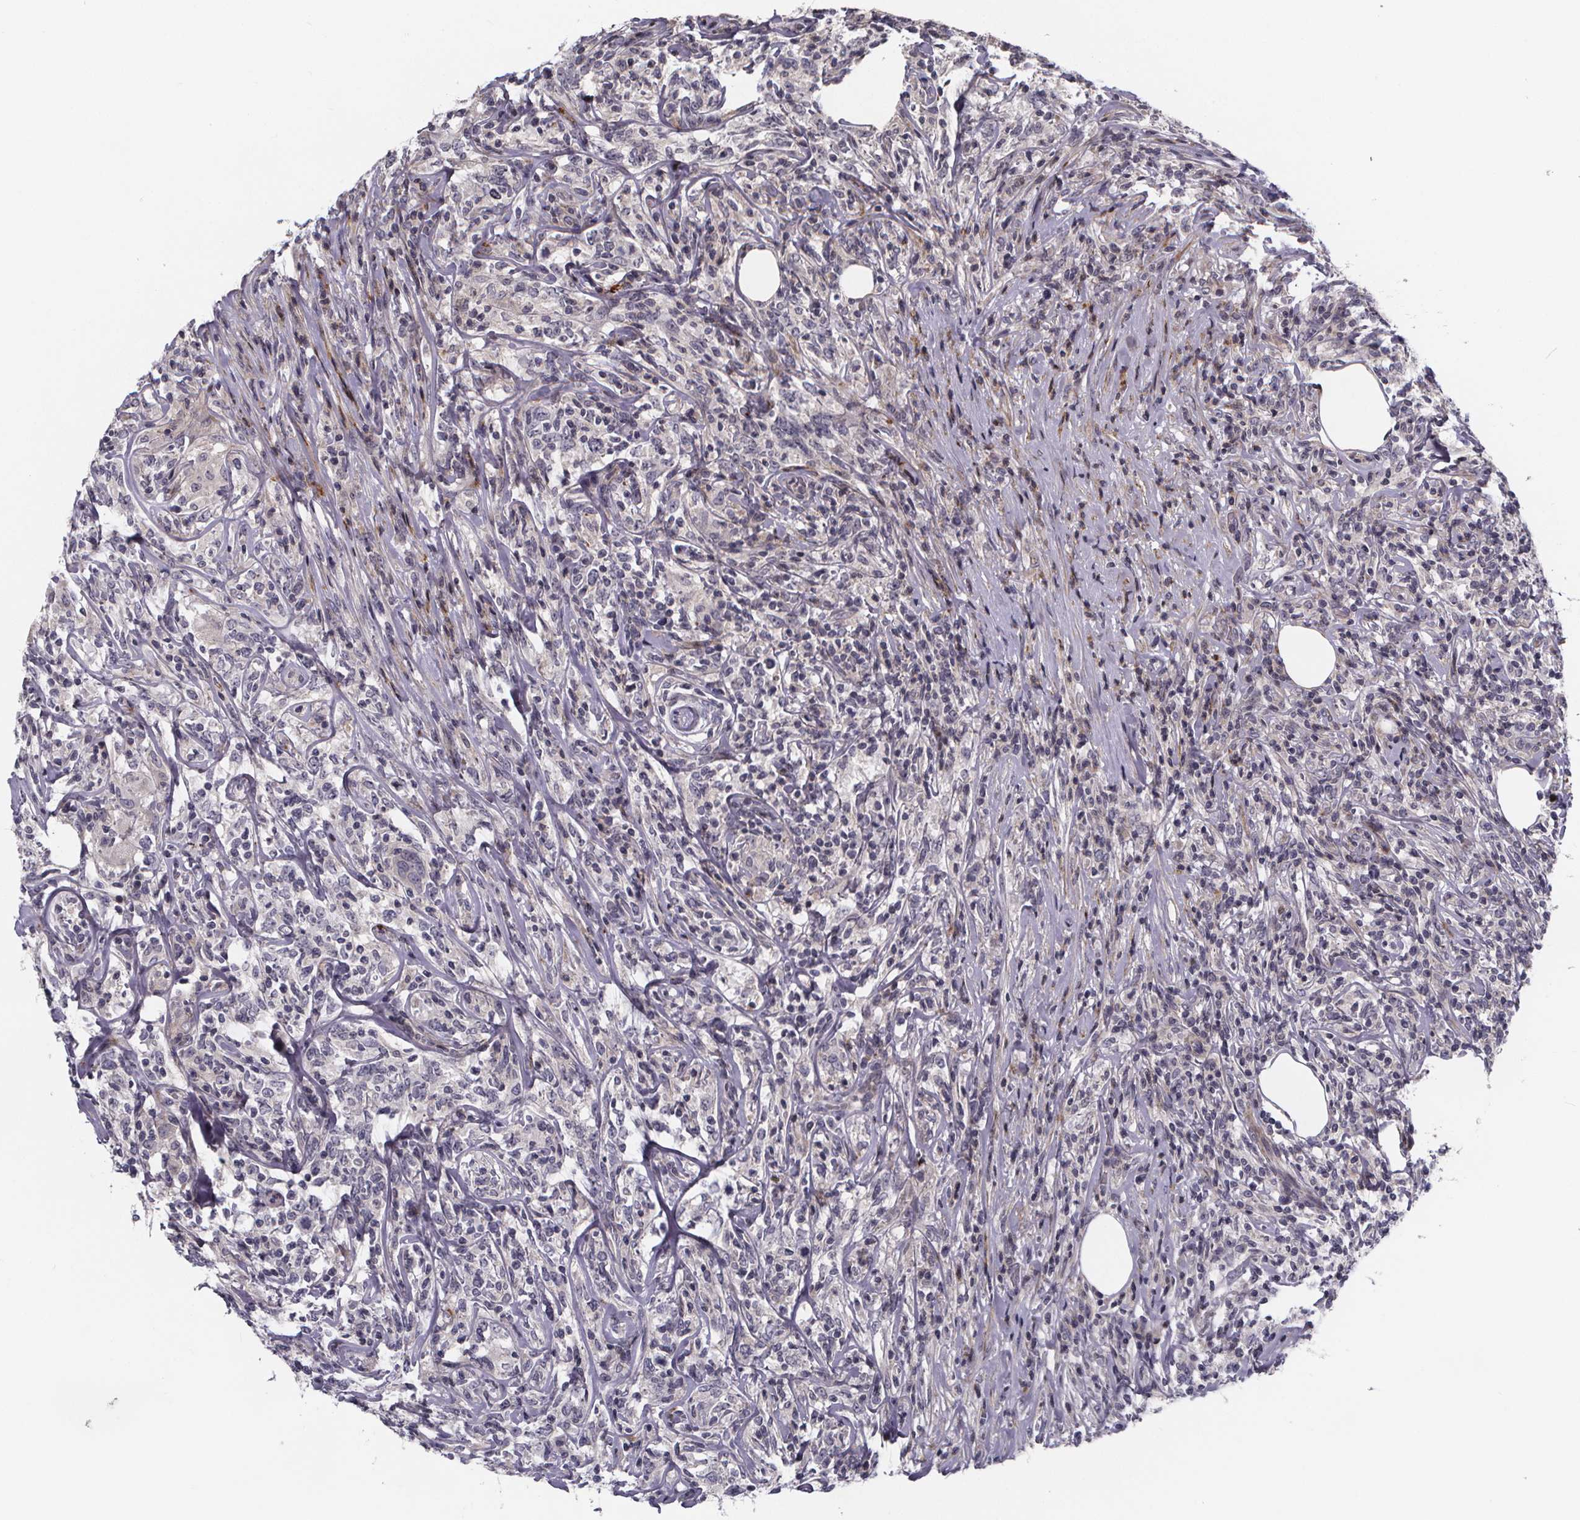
{"staining": {"intensity": "negative", "quantity": "none", "location": "none"}, "tissue": "lymphoma", "cell_type": "Tumor cells", "image_type": "cancer", "snomed": [{"axis": "morphology", "description": "Malignant lymphoma, non-Hodgkin's type, High grade"}, {"axis": "topography", "description": "Lymph node"}], "caption": "Tumor cells are negative for brown protein staining in high-grade malignant lymphoma, non-Hodgkin's type. The staining was performed using DAB (3,3'-diaminobenzidine) to visualize the protein expression in brown, while the nuclei were stained in blue with hematoxylin (Magnification: 20x).", "gene": "FBXW2", "patient": {"sex": "female", "age": 84}}